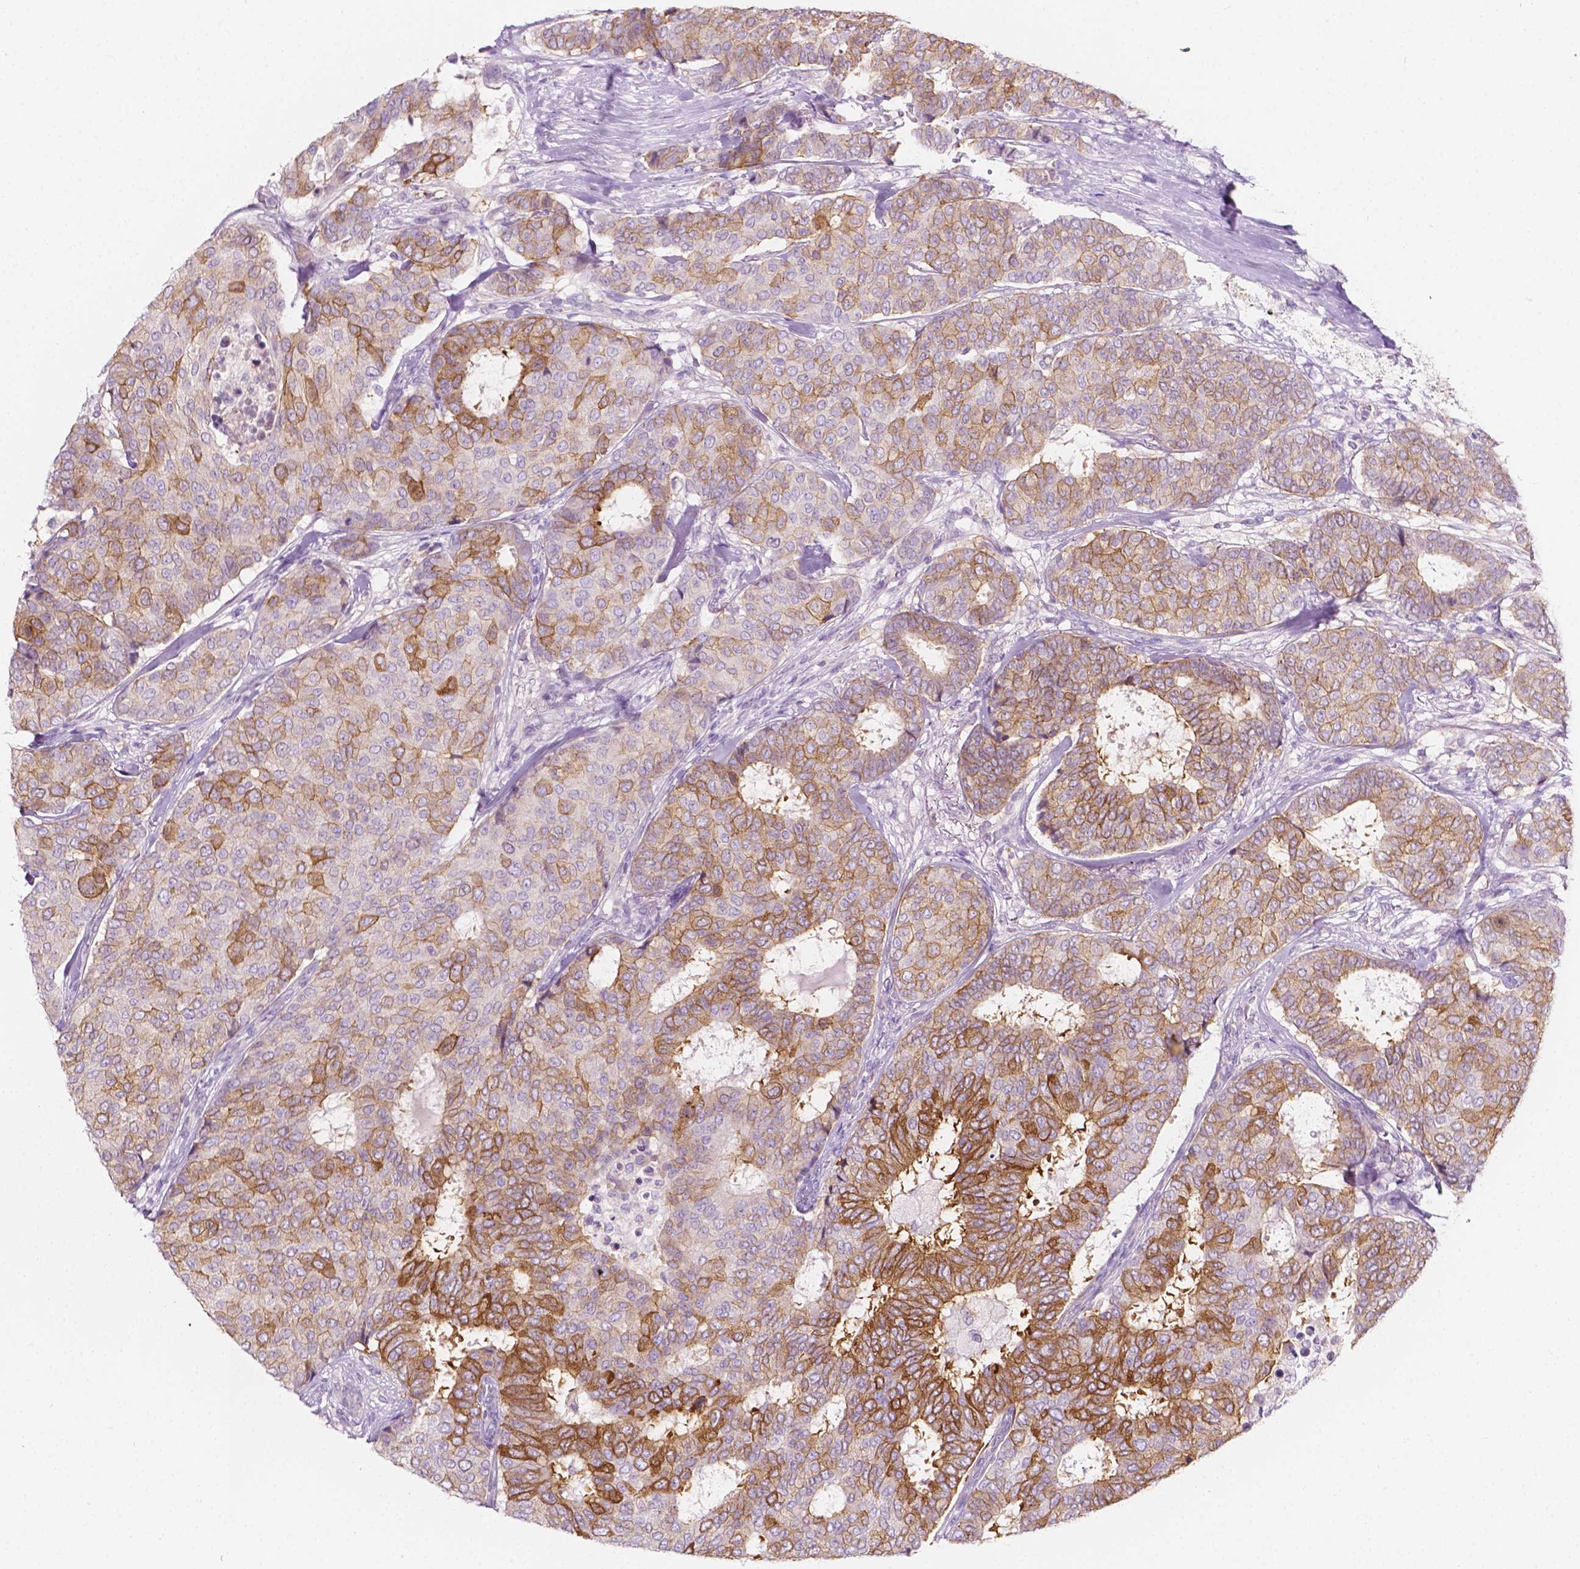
{"staining": {"intensity": "moderate", "quantity": "25%-75%", "location": "cytoplasmic/membranous"}, "tissue": "breast cancer", "cell_type": "Tumor cells", "image_type": "cancer", "snomed": [{"axis": "morphology", "description": "Duct carcinoma"}, {"axis": "topography", "description": "Breast"}], "caption": "Immunohistochemical staining of human breast cancer (invasive ductal carcinoma) demonstrates medium levels of moderate cytoplasmic/membranous expression in about 25%-75% of tumor cells. (Stains: DAB (3,3'-diaminobenzidine) in brown, nuclei in blue, Microscopy: brightfield microscopy at high magnification).", "gene": "NOS1AP", "patient": {"sex": "female", "age": 75}}